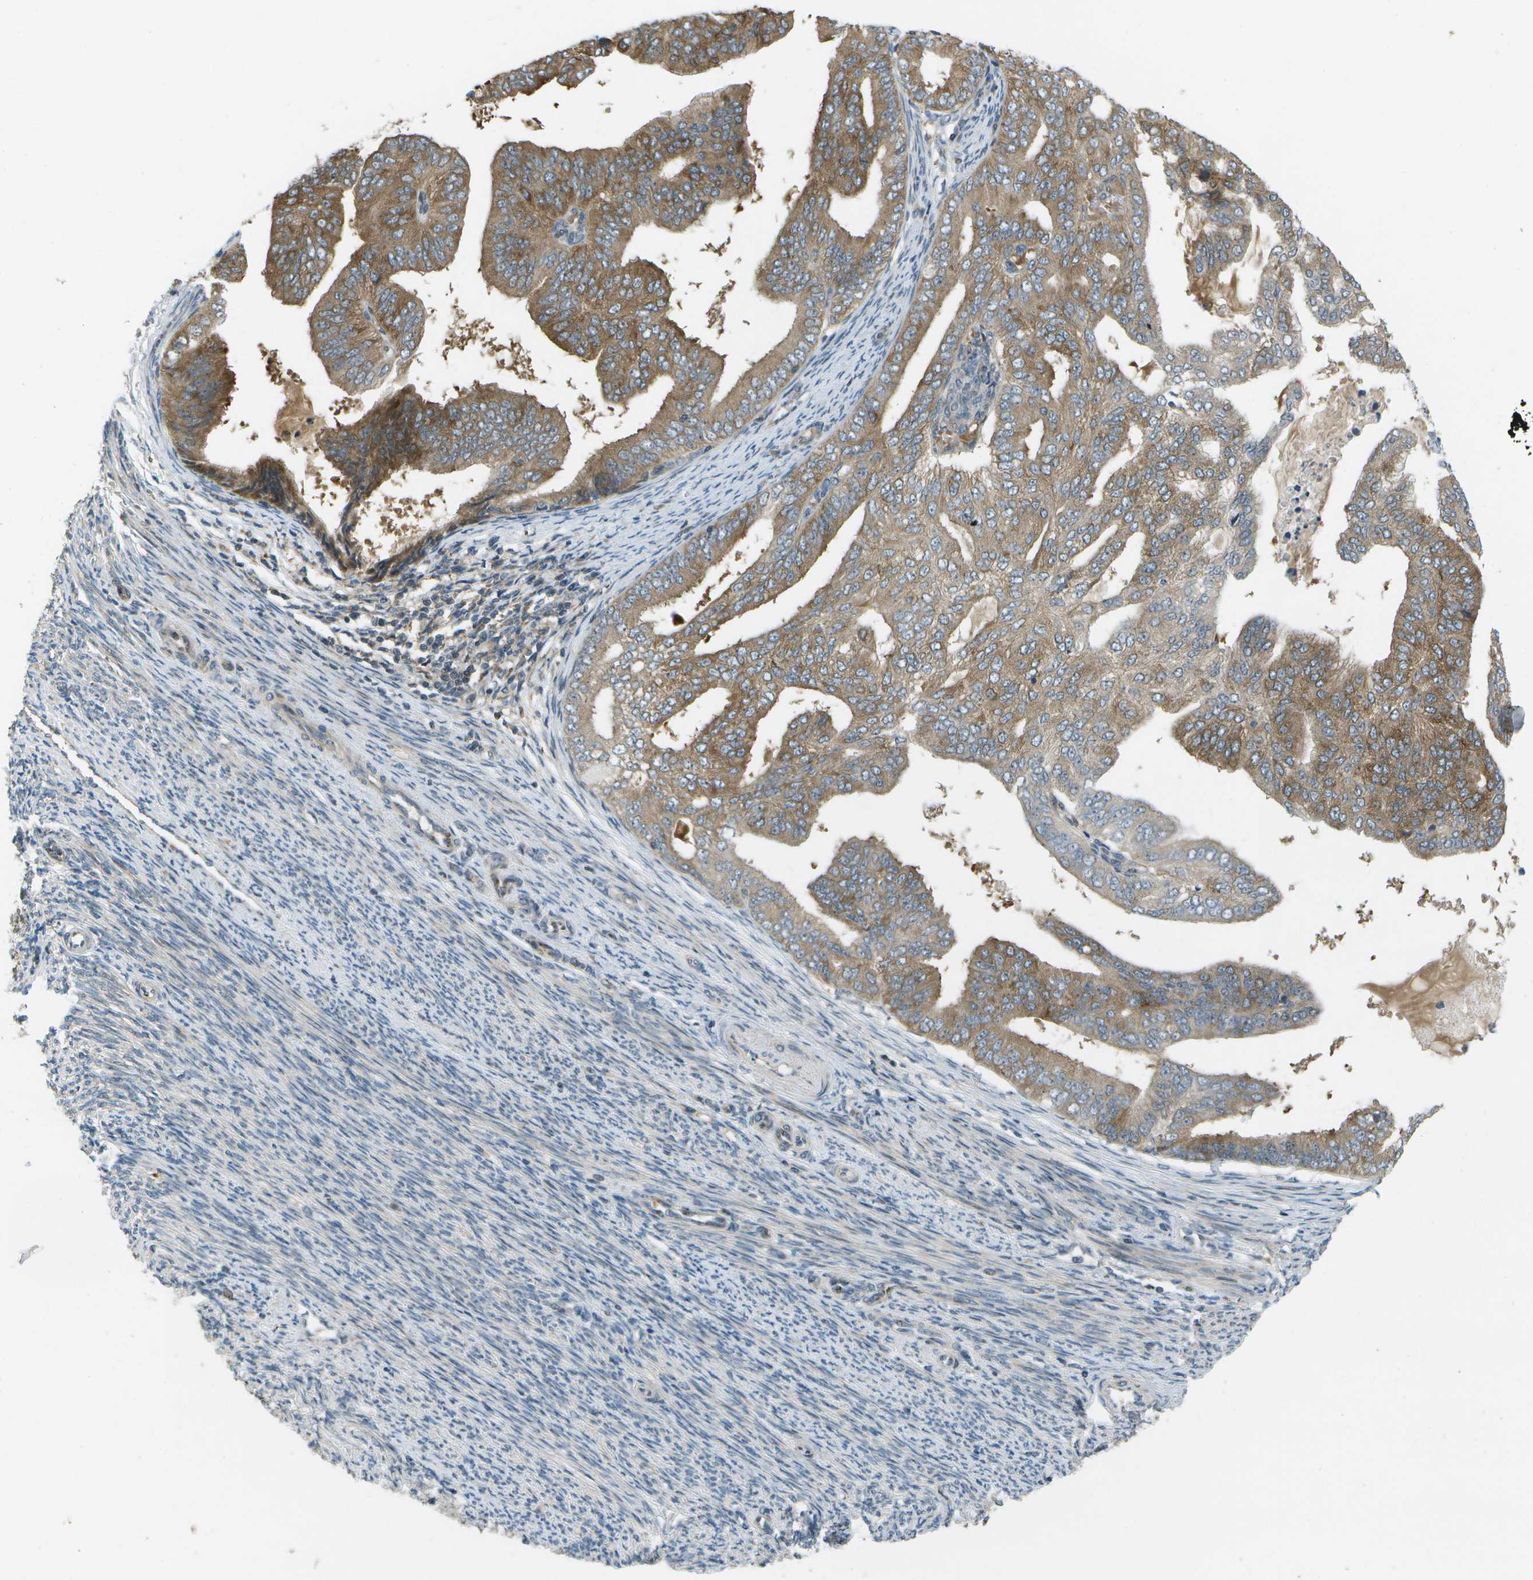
{"staining": {"intensity": "moderate", "quantity": ">75%", "location": "cytoplasmic/membranous"}, "tissue": "endometrial cancer", "cell_type": "Tumor cells", "image_type": "cancer", "snomed": [{"axis": "morphology", "description": "Adenocarcinoma, NOS"}, {"axis": "topography", "description": "Endometrium"}], "caption": "Immunohistochemistry staining of endometrial cancer (adenocarcinoma), which shows medium levels of moderate cytoplasmic/membranous expression in approximately >75% of tumor cells indicating moderate cytoplasmic/membranous protein positivity. The staining was performed using DAB (3,3'-diaminobenzidine) (brown) for protein detection and nuclei were counterstained in hematoxylin (blue).", "gene": "WNK2", "patient": {"sex": "female", "age": 58}}